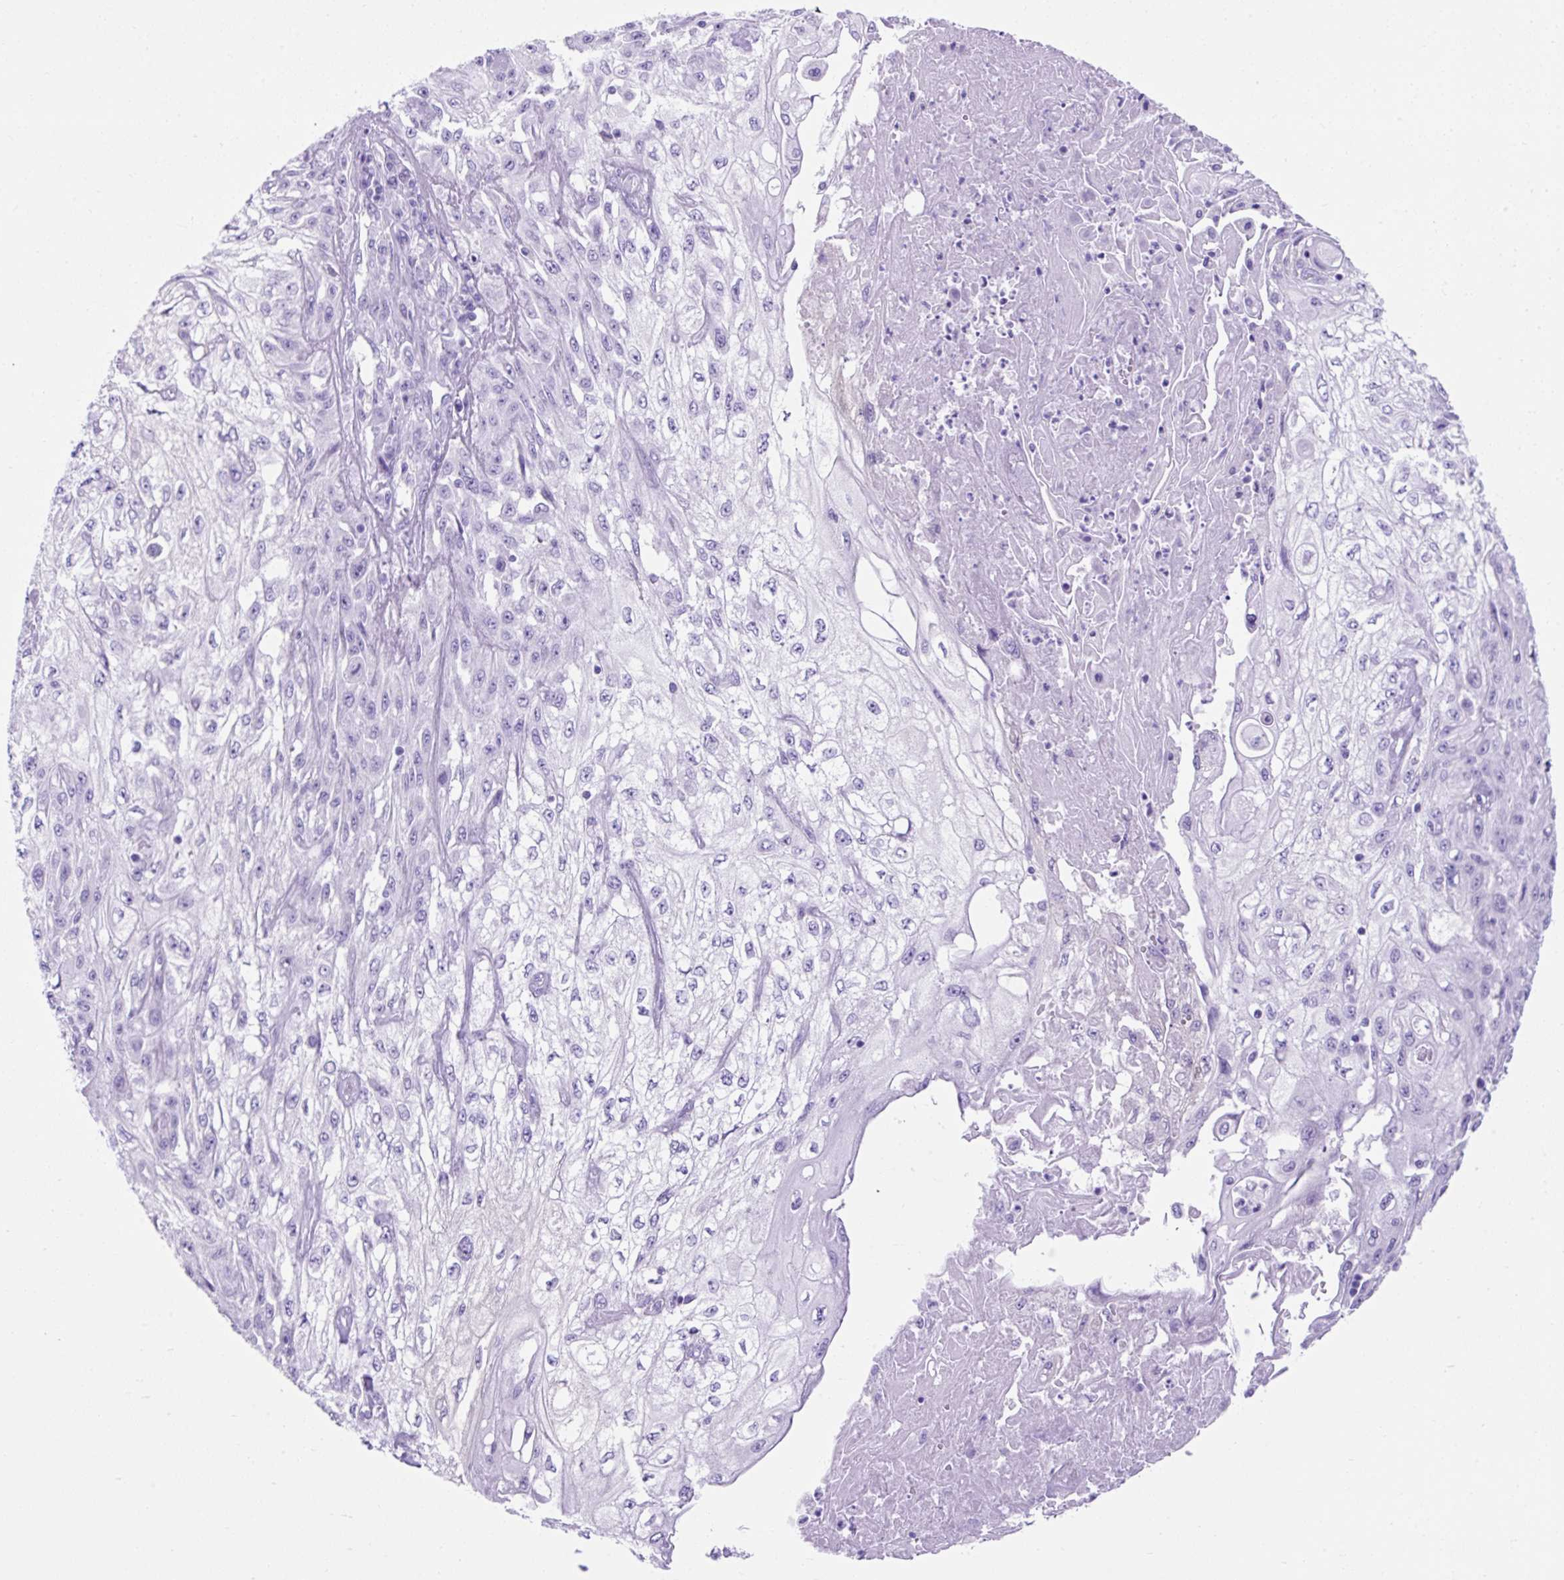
{"staining": {"intensity": "negative", "quantity": "none", "location": "none"}, "tissue": "skin cancer", "cell_type": "Tumor cells", "image_type": "cancer", "snomed": [{"axis": "morphology", "description": "Squamous cell carcinoma, NOS"}, {"axis": "morphology", "description": "Squamous cell carcinoma, metastatic, NOS"}, {"axis": "topography", "description": "Skin"}, {"axis": "topography", "description": "Lymph node"}], "caption": "Skin cancer stained for a protein using immunohistochemistry (IHC) displays no staining tumor cells.", "gene": "KRT12", "patient": {"sex": "male", "age": 75}}